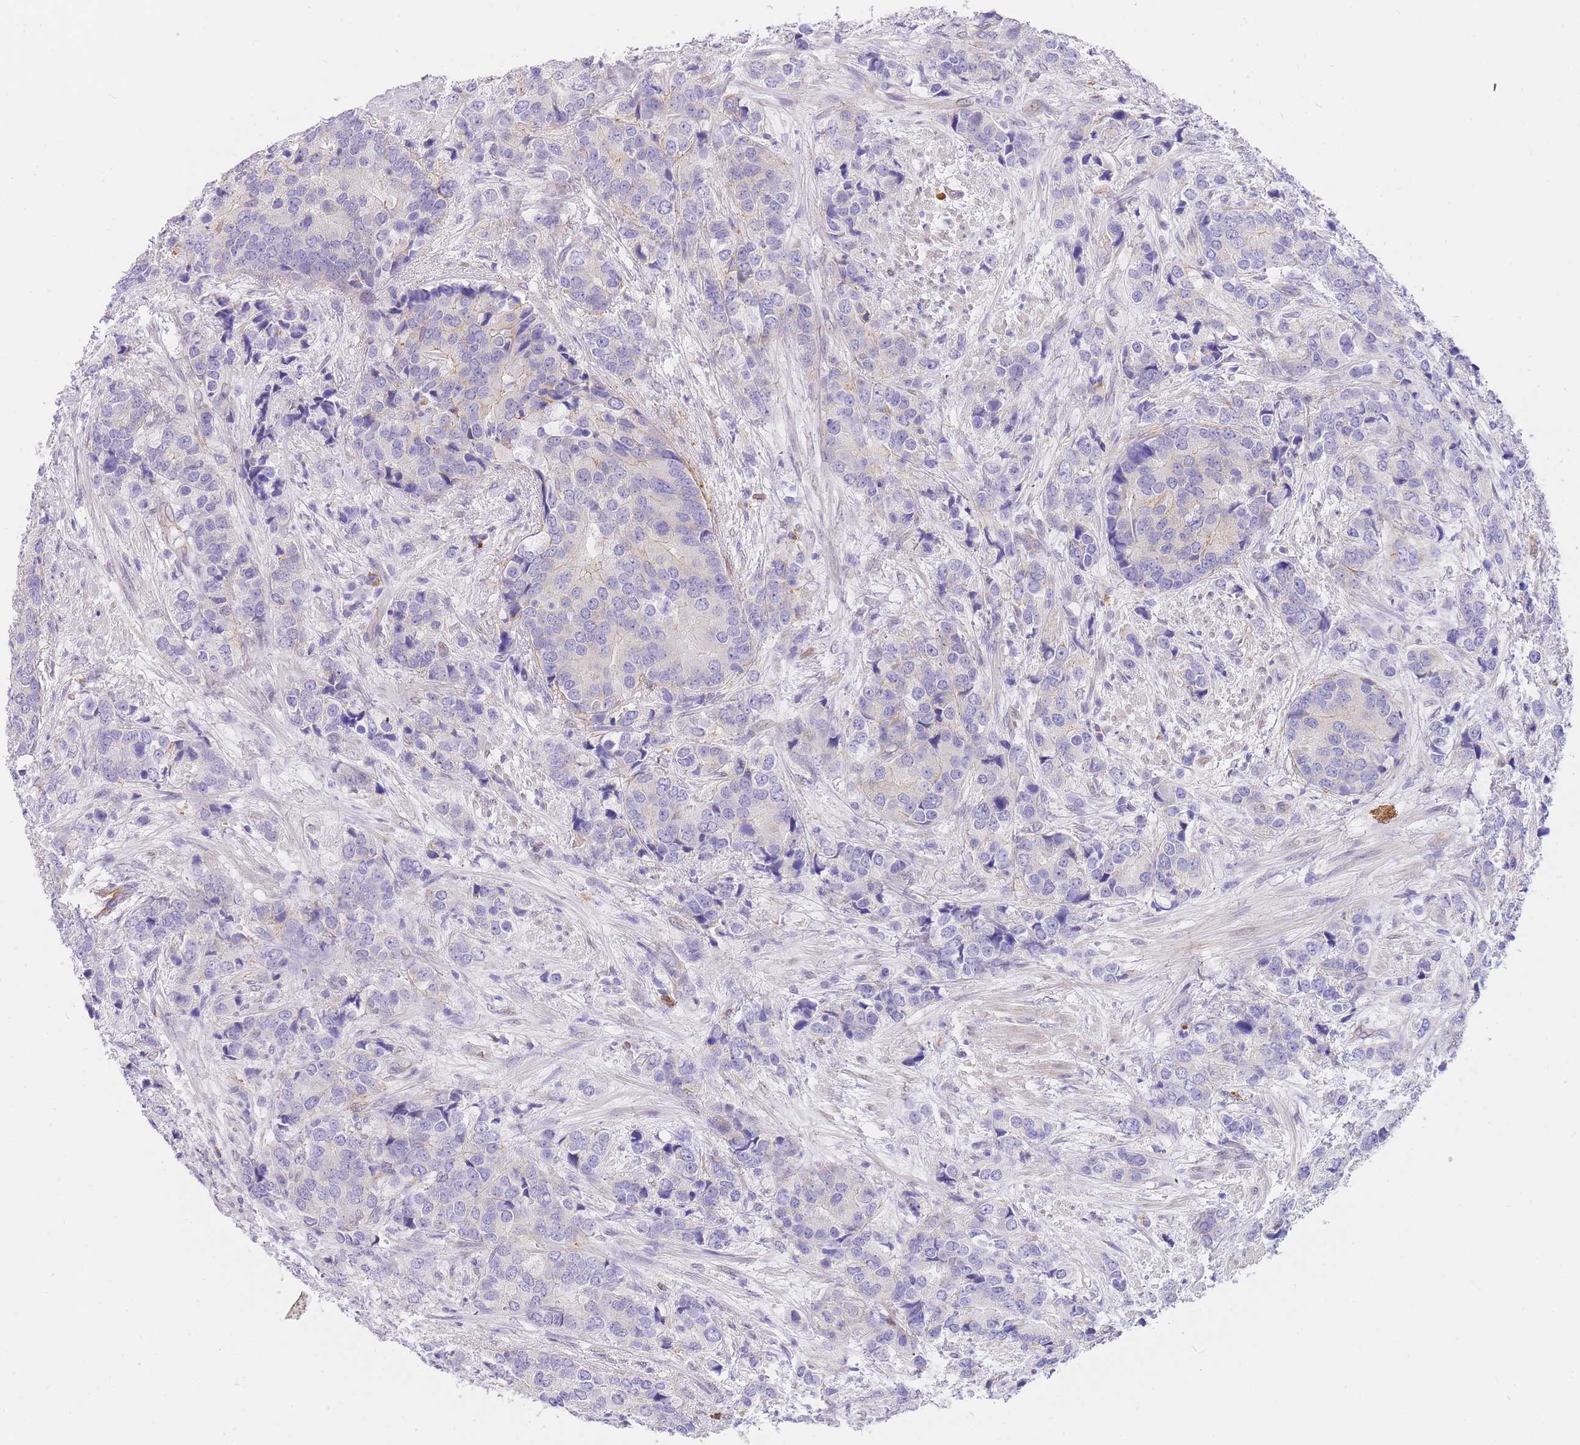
{"staining": {"intensity": "negative", "quantity": "none", "location": "none"}, "tissue": "prostate cancer", "cell_type": "Tumor cells", "image_type": "cancer", "snomed": [{"axis": "morphology", "description": "Adenocarcinoma, High grade"}, {"axis": "topography", "description": "Prostate"}], "caption": "Immunohistochemistry (IHC) image of human prostate cancer (adenocarcinoma (high-grade)) stained for a protein (brown), which exhibits no staining in tumor cells.", "gene": "SRSF12", "patient": {"sex": "male", "age": 62}}